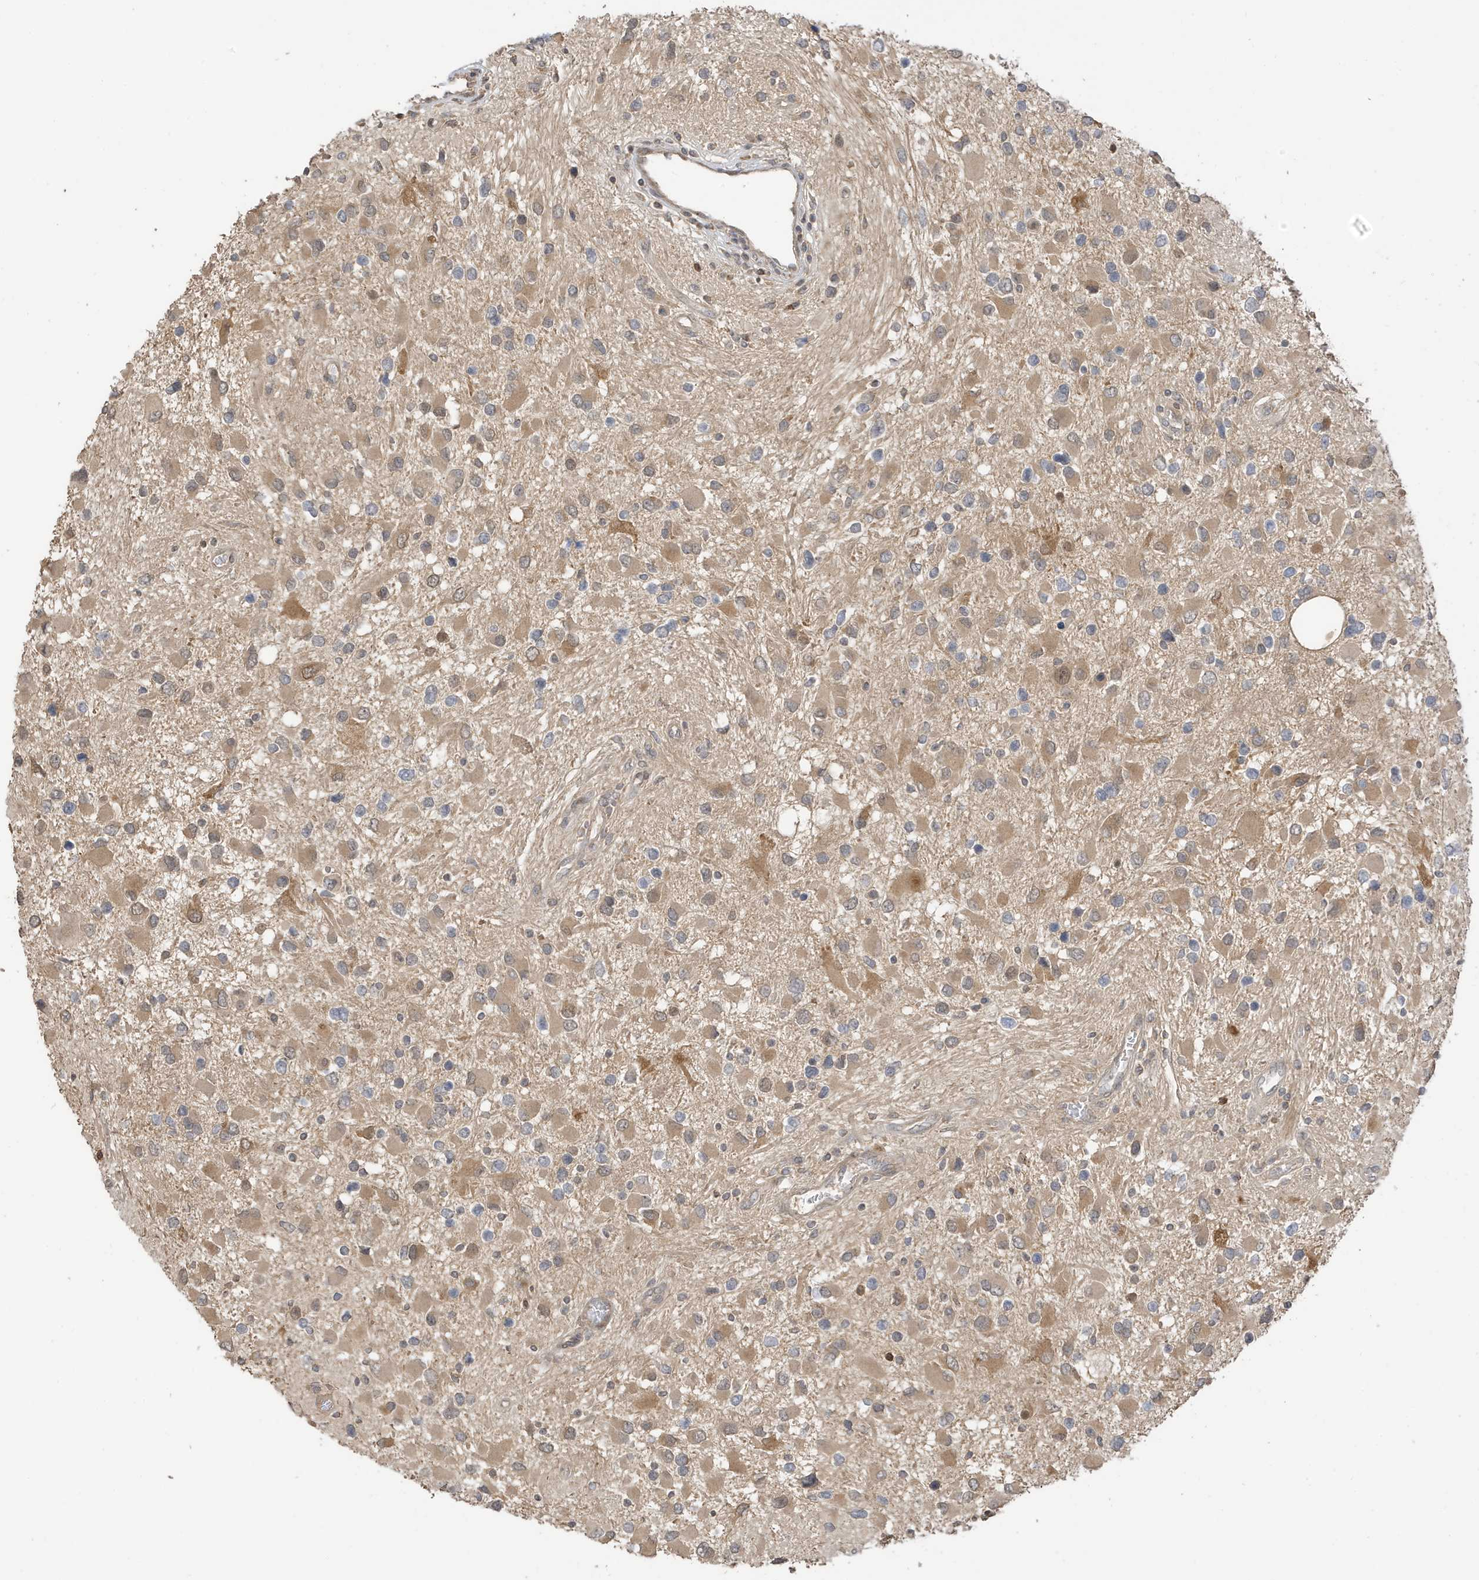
{"staining": {"intensity": "moderate", "quantity": ">75%", "location": "cytoplasmic/membranous"}, "tissue": "glioma", "cell_type": "Tumor cells", "image_type": "cancer", "snomed": [{"axis": "morphology", "description": "Glioma, malignant, High grade"}, {"axis": "topography", "description": "Brain"}], "caption": "Malignant glioma (high-grade) stained with DAB immunohistochemistry exhibits medium levels of moderate cytoplasmic/membranous positivity in about >75% of tumor cells.", "gene": "TAB3", "patient": {"sex": "male", "age": 53}}